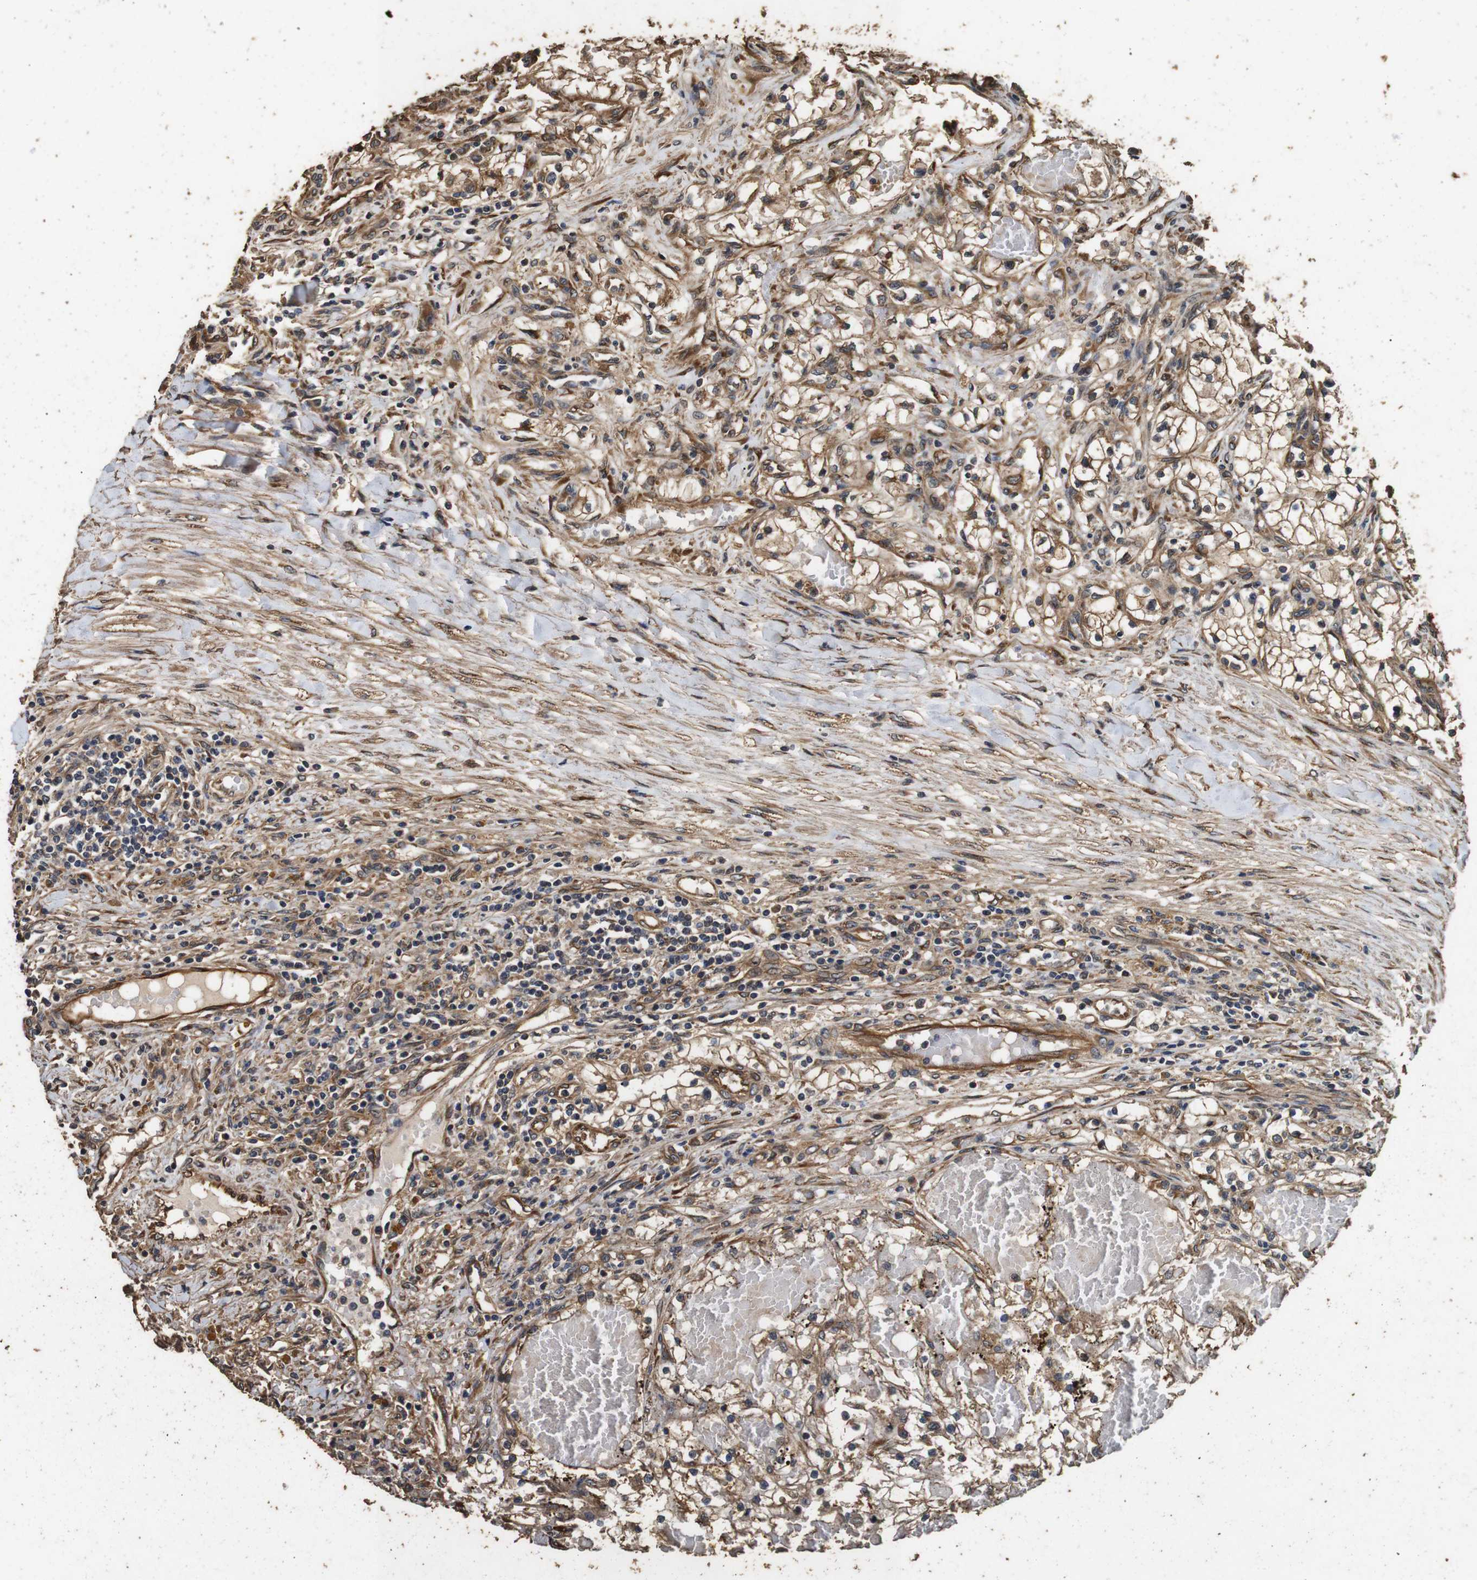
{"staining": {"intensity": "moderate", "quantity": ">75%", "location": "cytoplasmic/membranous"}, "tissue": "renal cancer", "cell_type": "Tumor cells", "image_type": "cancer", "snomed": [{"axis": "morphology", "description": "Adenocarcinoma, NOS"}, {"axis": "topography", "description": "Kidney"}], "caption": "About >75% of tumor cells in human renal cancer (adenocarcinoma) show moderate cytoplasmic/membranous protein staining as visualized by brown immunohistochemical staining.", "gene": "CNPY4", "patient": {"sex": "male", "age": 68}}